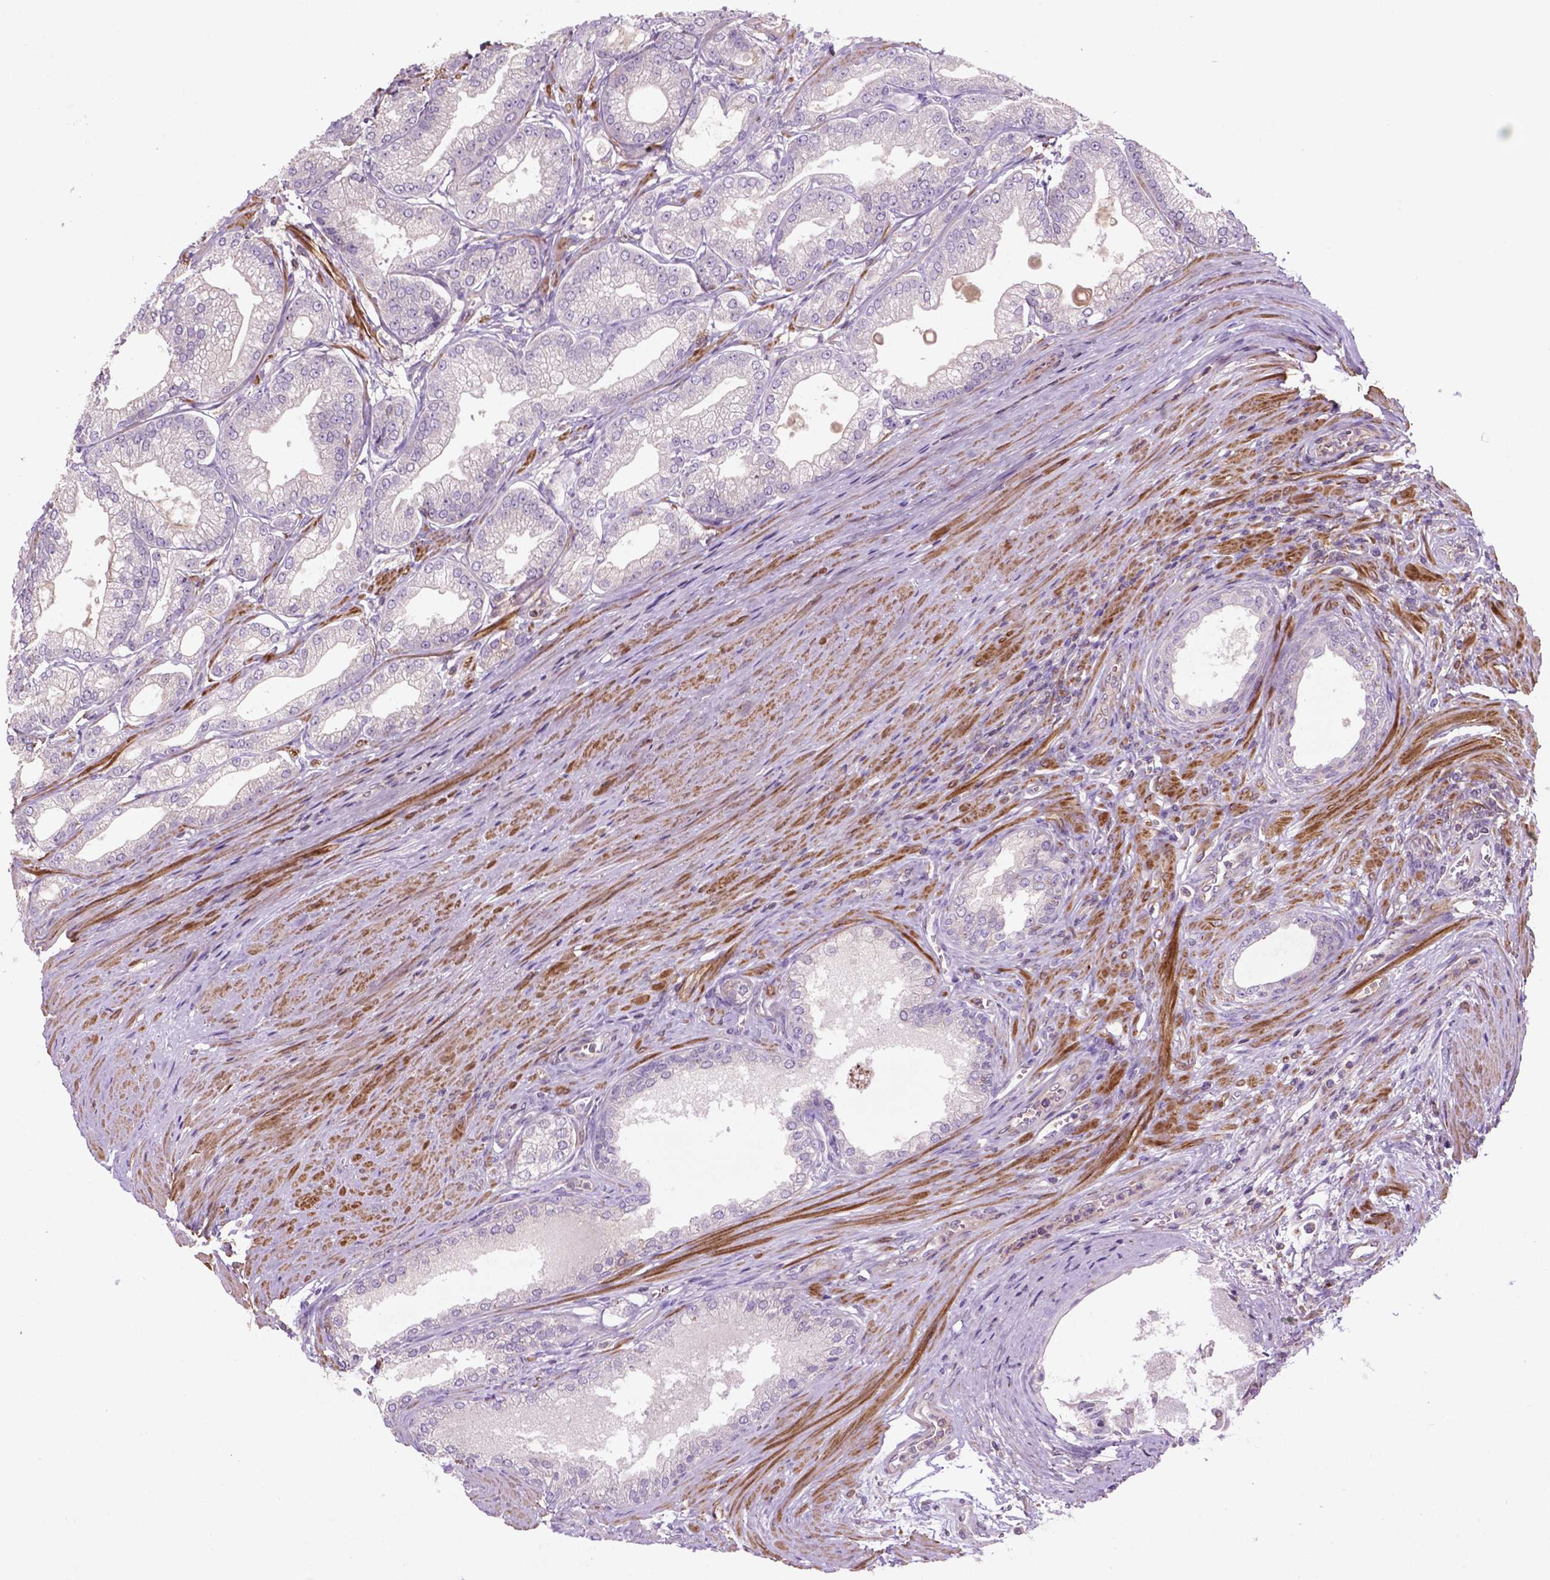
{"staining": {"intensity": "negative", "quantity": "none", "location": "none"}, "tissue": "prostate cancer", "cell_type": "Tumor cells", "image_type": "cancer", "snomed": [{"axis": "morphology", "description": "Adenocarcinoma, NOS"}, {"axis": "topography", "description": "Prostate and seminal vesicle, NOS"}, {"axis": "topography", "description": "Prostate"}], "caption": "A histopathology image of prostate cancer stained for a protein reveals no brown staining in tumor cells.", "gene": "BMP4", "patient": {"sex": "male", "age": 77}}